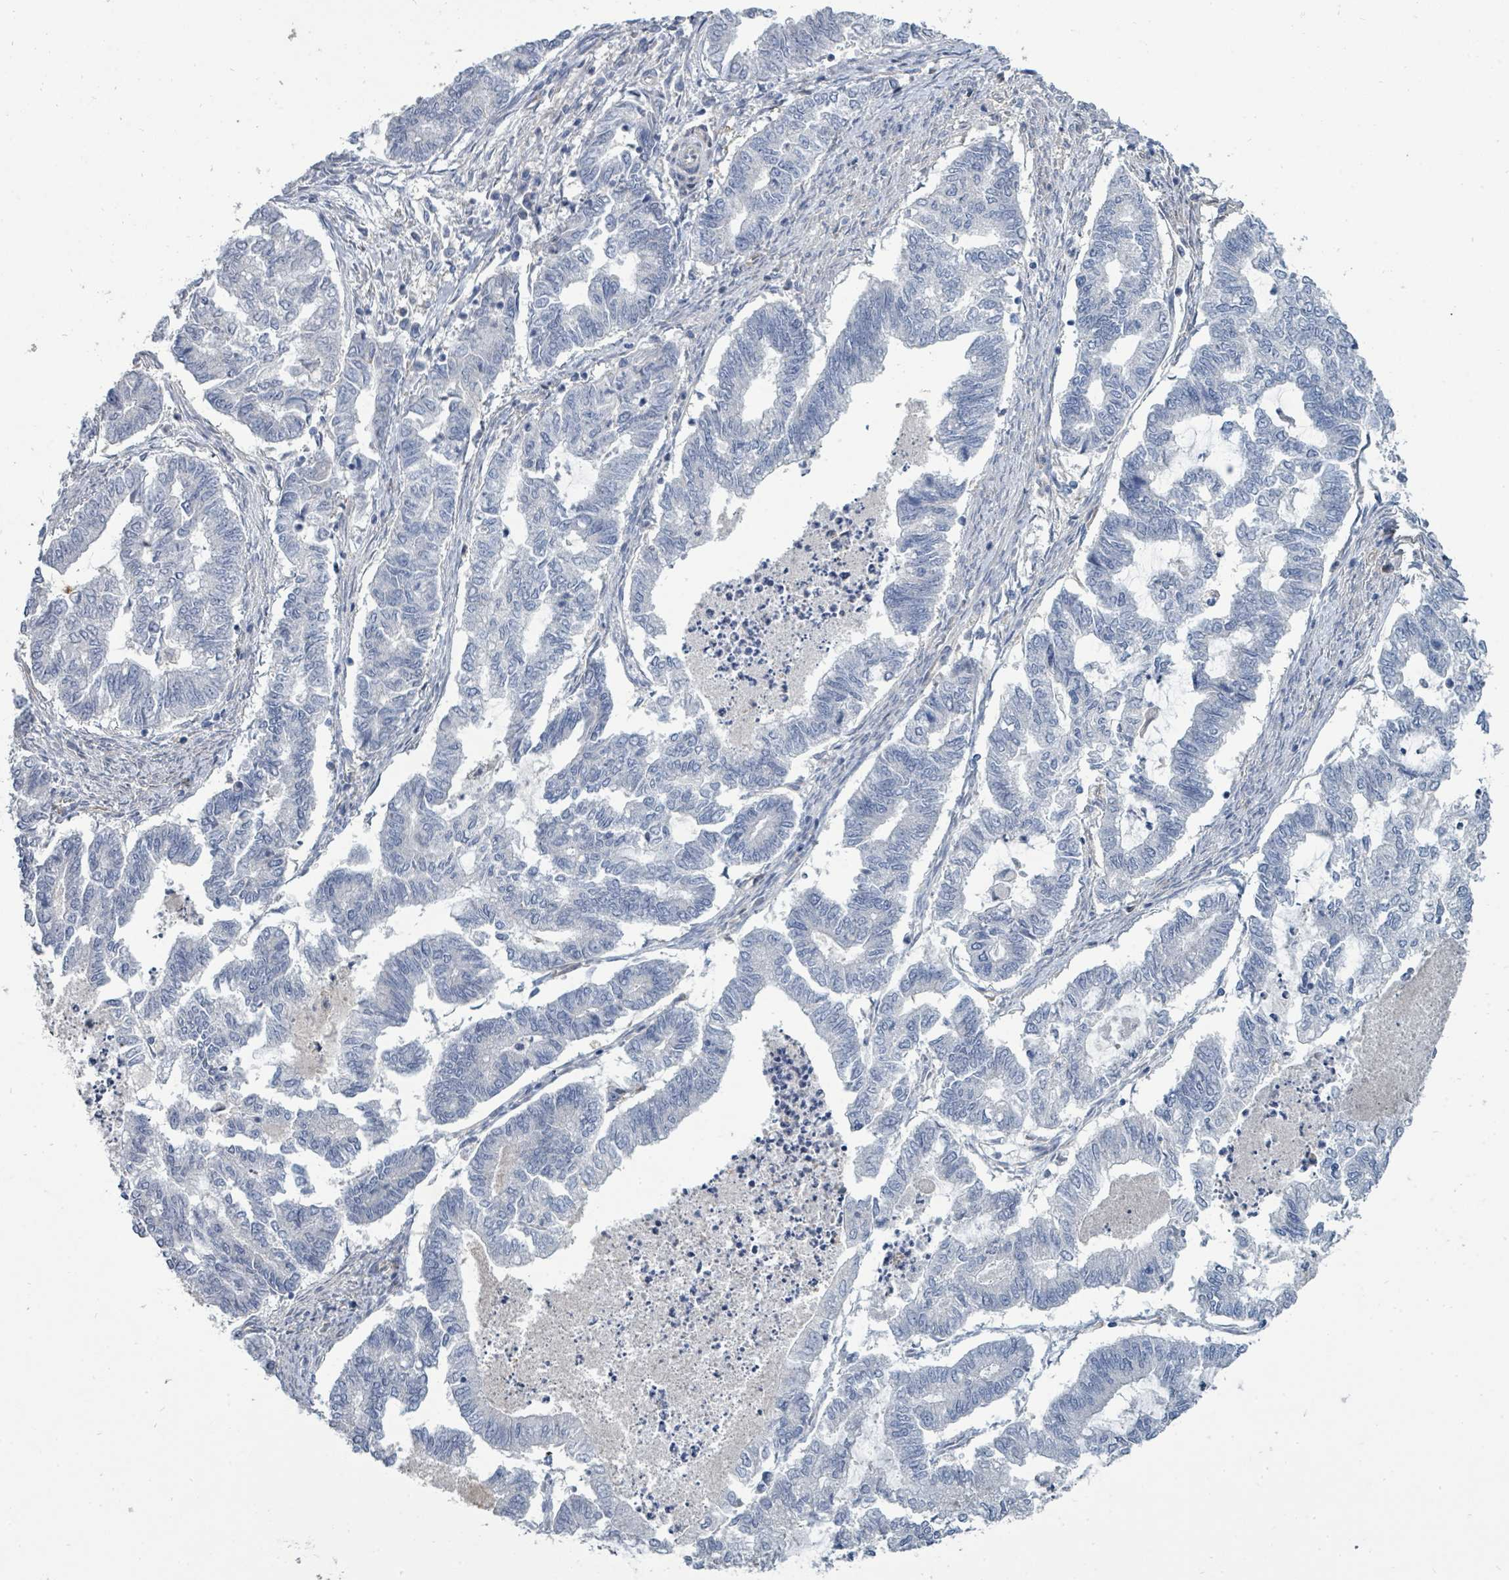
{"staining": {"intensity": "negative", "quantity": "none", "location": "none"}, "tissue": "endometrial cancer", "cell_type": "Tumor cells", "image_type": "cancer", "snomed": [{"axis": "morphology", "description": "Adenocarcinoma, NOS"}, {"axis": "topography", "description": "Endometrium"}], "caption": "IHC histopathology image of human endometrial cancer stained for a protein (brown), which demonstrates no staining in tumor cells. (Stains: DAB (3,3'-diaminobenzidine) immunohistochemistry with hematoxylin counter stain, Microscopy: brightfield microscopy at high magnification).", "gene": "IFIT1", "patient": {"sex": "female", "age": 79}}